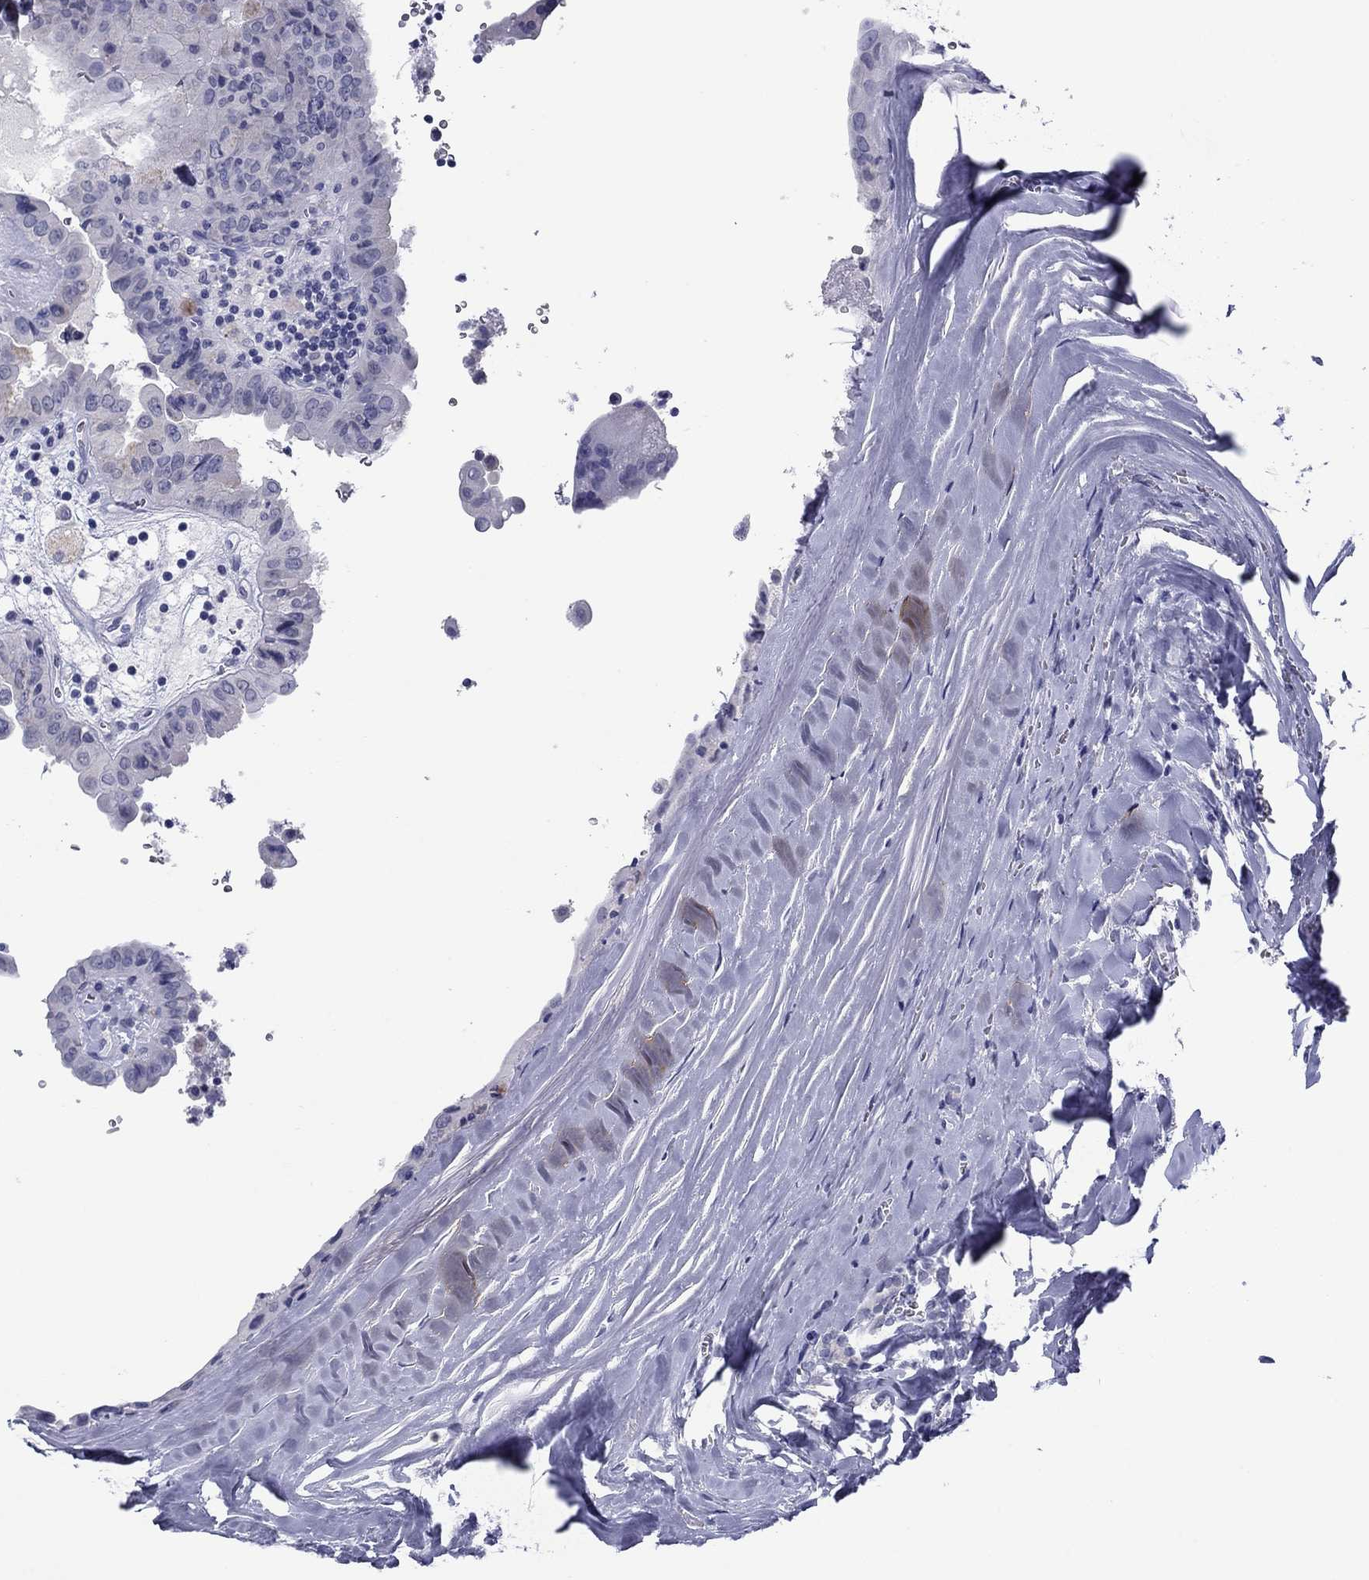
{"staining": {"intensity": "negative", "quantity": "none", "location": "none"}, "tissue": "thyroid cancer", "cell_type": "Tumor cells", "image_type": "cancer", "snomed": [{"axis": "morphology", "description": "Papillary adenocarcinoma, NOS"}, {"axis": "topography", "description": "Thyroid gland"}], "caption": "Human thyroid papillary adenocarcinoma stained for a protein using immunohistochemistry (IHC) reveals no positivity in tumor cells.", "gene": "TCFL5", "patient": {"sex": "female", "age": 37}}